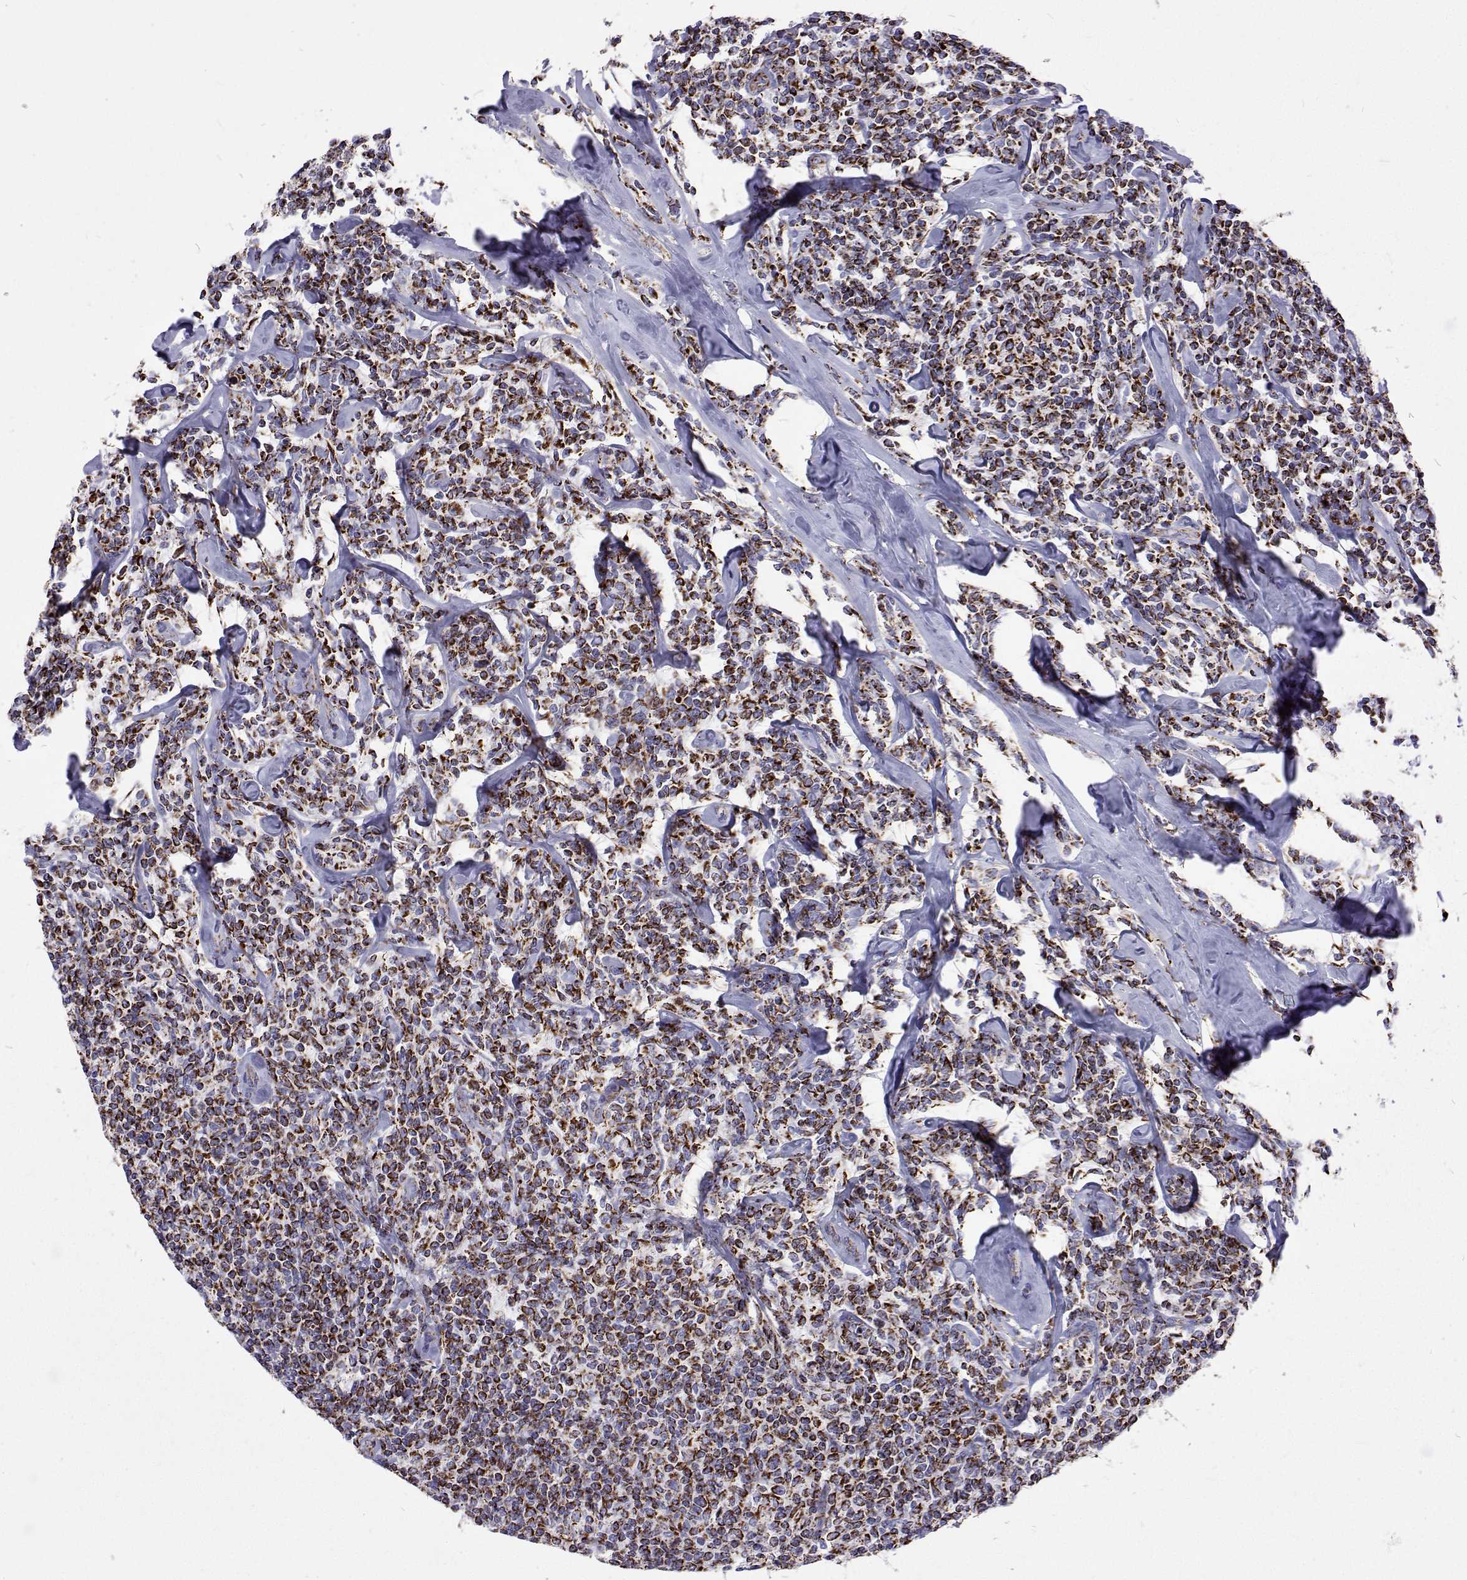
{"staining": {"intensity": "strong", "quantity": ">75%", "location": "cytoplasmic/membranous"}, "tissue": "lymphoma", "cell_type": "Tumor cells", "image_type": "cancer", "snomed": [{"axis": "morphology", "description": "Malignant lymphoma, non-Hodgkin's type, Low grade"}, {"axis": "topography", "description": "Lymph node"}], "caption": "A photomicrograph of human malignant lymphoma, non-Hodgkin's type (low-grade) stained for a protein shows strong cytoplasmic/membranous brown staining in tumor cells.", "gene": "MCCC2", "patient": {"sex": "female", "age": 56}}